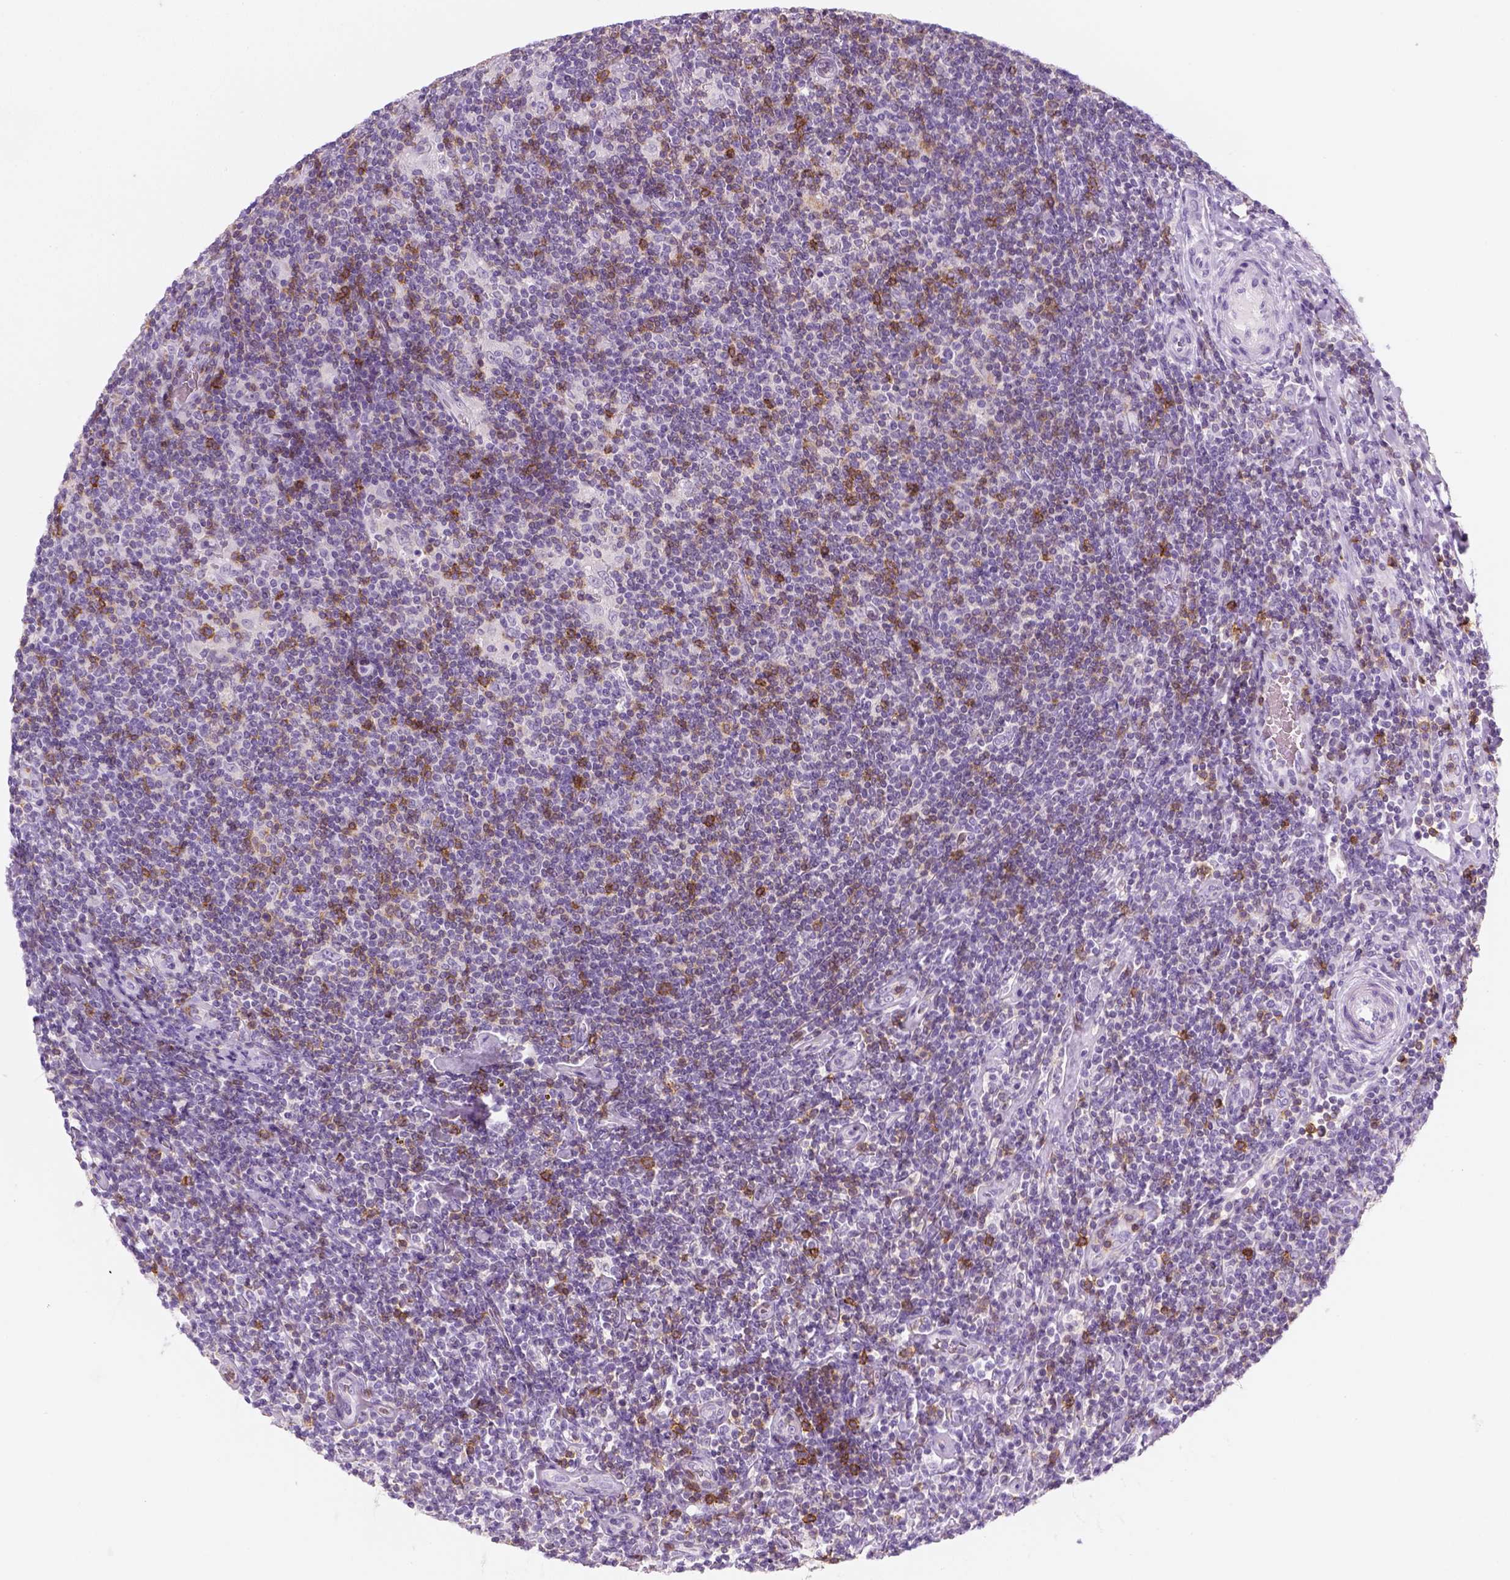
{"staining": {"intensity": "negative", "quantity": "none", "location": "none"}, "tissue": "lymphoma", "cell_type": "Tumor cells", "image_type": "cancer", "snomed": [{"axis": "morphology", "description": "Hodgkin's disease, NOS"}, {"axis": "topography", "description": "Lymph node"}], "caption": "A photomicrograph of lymphoma stained for a protein reveals no brown staining in tumor cells.", "gene": "AQP3", "patient": {"sex": "male", "age": 40}}